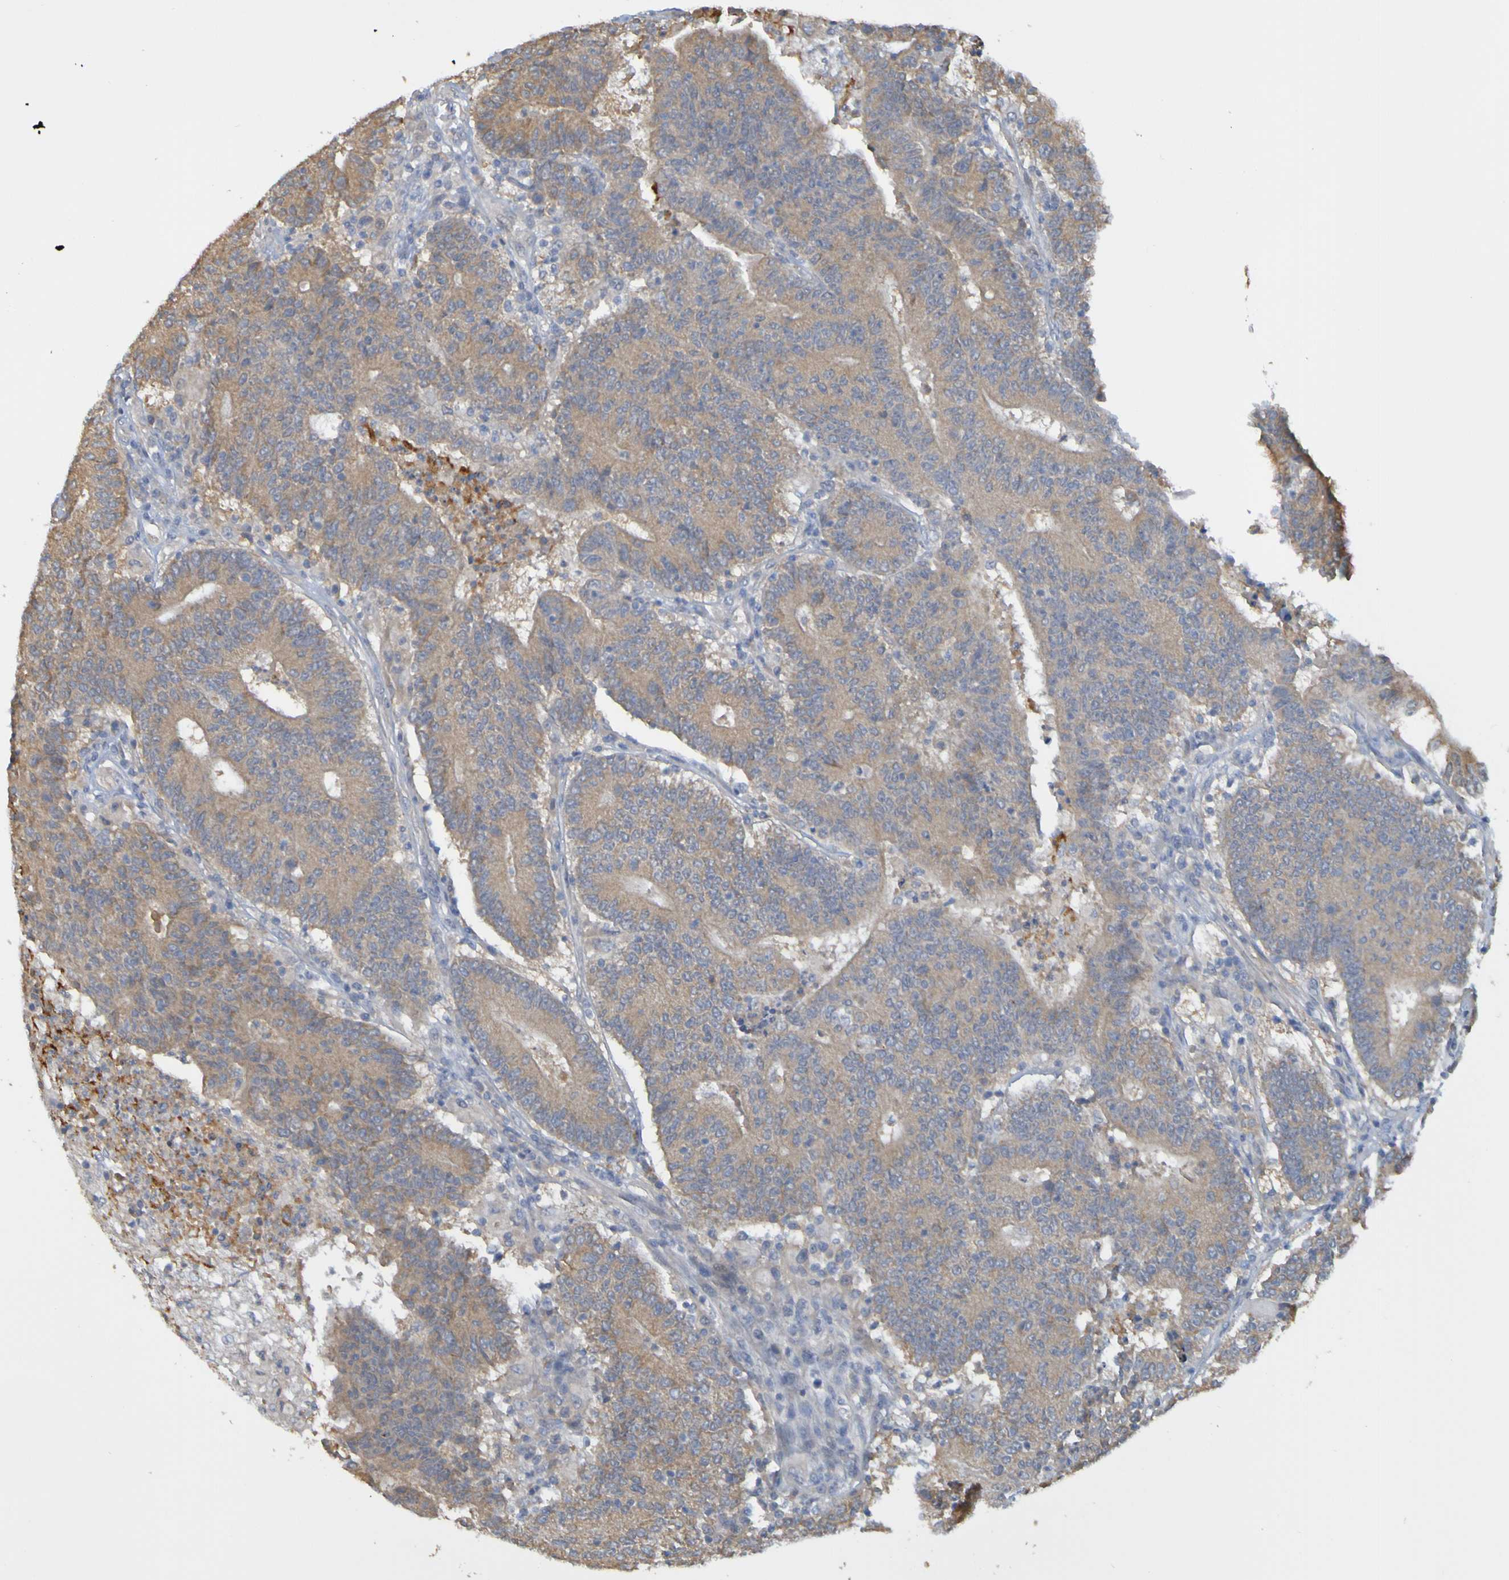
{"staining": {"intensity": "moderate", "quantity": ">75%", "location": "cytoplasmic/membranous"}, "tissue": "colorectal cancer", "cell_type": "Tumor cells", "image_type": "cancer", "snomed": [{"axis": "morphology", "description": "Normal tissue, NOS"}, {"axis": "morphology", "description": "Adenocarcinoma, NOS"}, {"axis": "topography", "description": "Colon"}], "caption": "Tumor cells show moderate cytoplasmic/membranous staining in approximately >75% of cells in colorectal cancer.", "gene": "NAV2", "patient": {"sex": "female", "age": 75}}